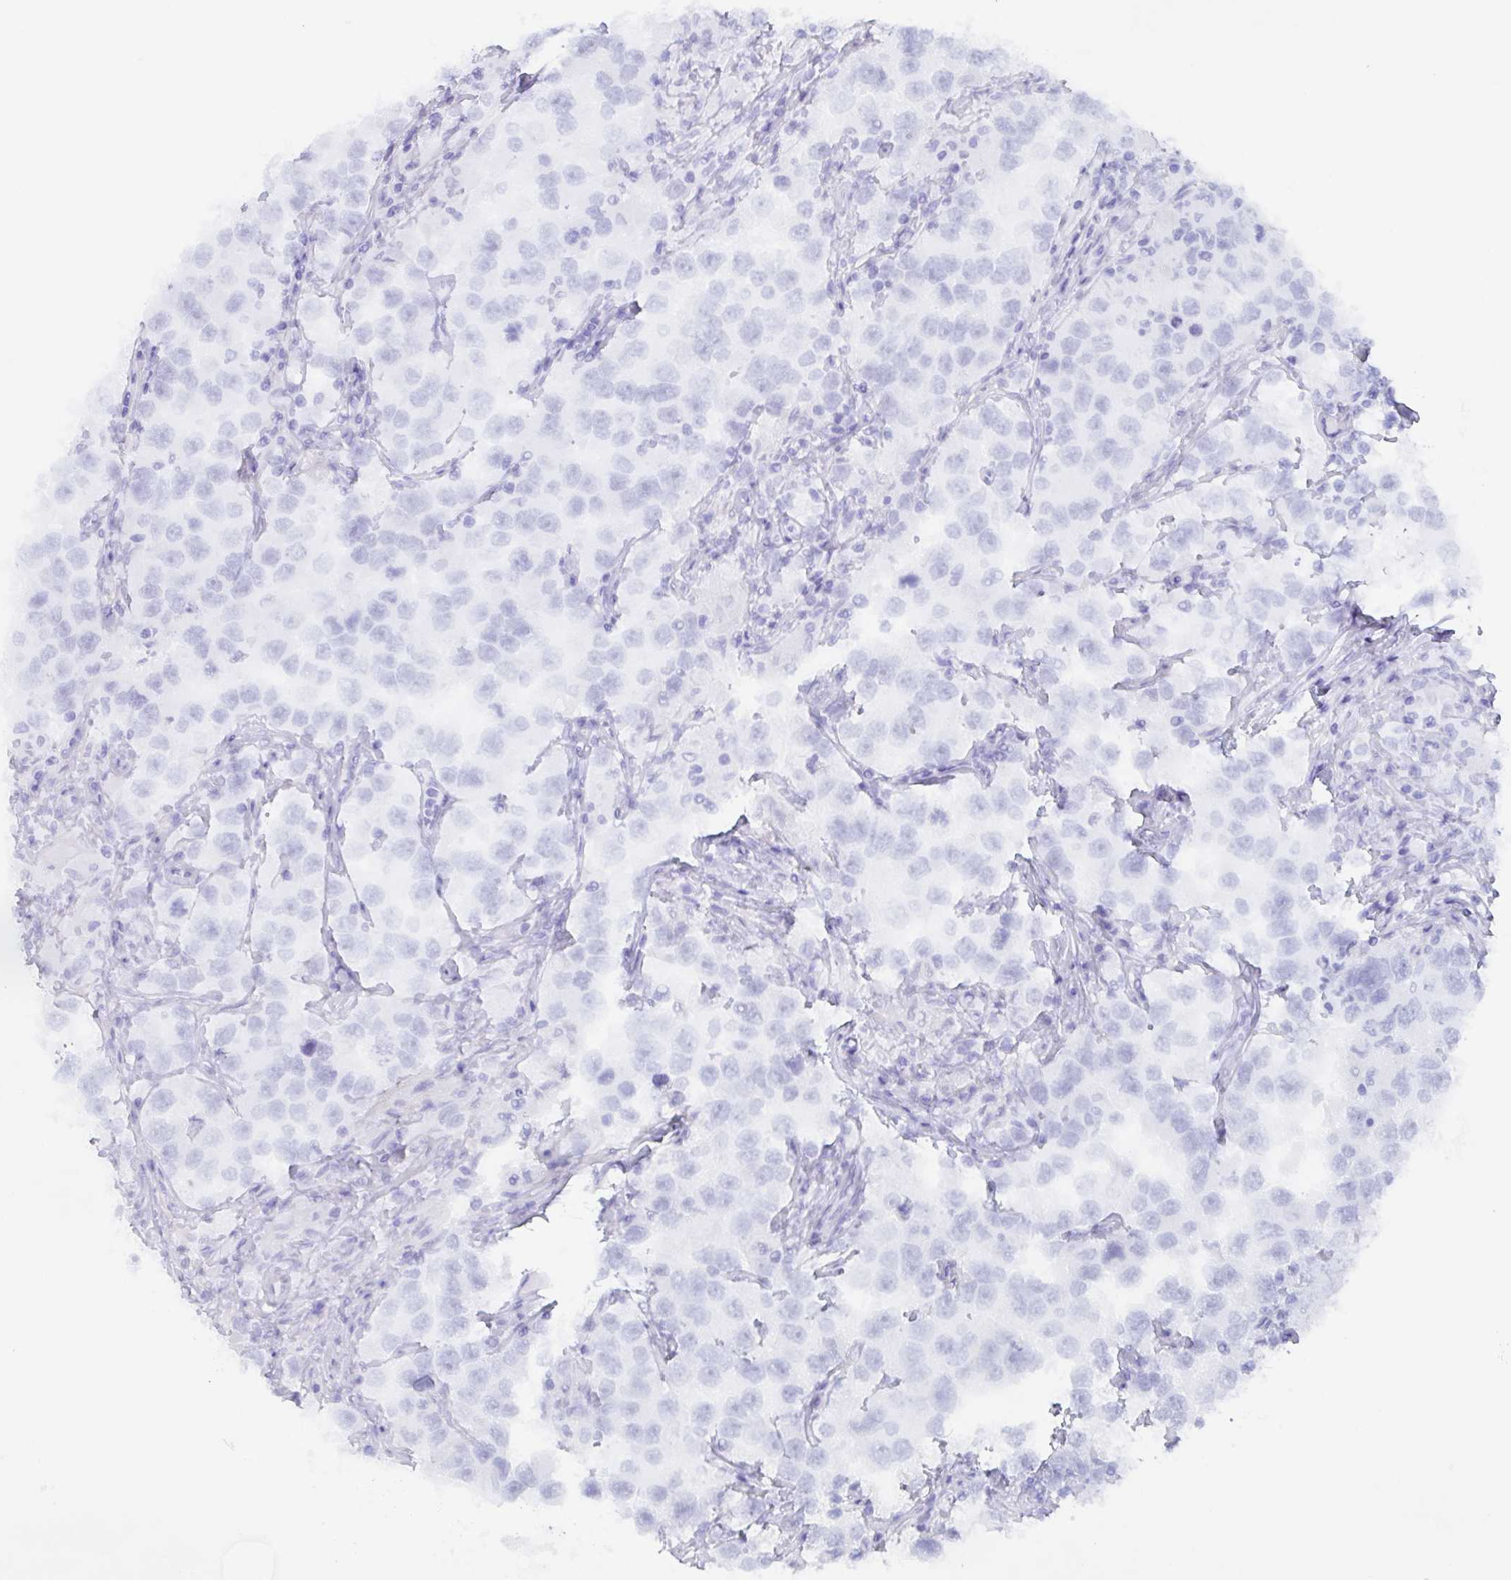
{"staining": {"intensity": "negative", "quantity": "none", "location": "none"}, "tissue": "testis cancer", "cell_type": "Tumor cells", "image_type": "cancer", "snomed": [{"axis": "morphology", "description": "Seminoma, NOS"}, {"axis": "topography", "description": "Testis"}], "caption": "An image of testis cancer stained for a protein reveals no brown staining in tumor cells. The staining was performed using DAB (3,3'-diaminobenzidine) to visualize the protein expression in brown, while the nuclei were stained in blue with hematoxylin (Magnification: 20x).", "gene": "POU2F3", "patient": {"sex": "male", "age": 46}}